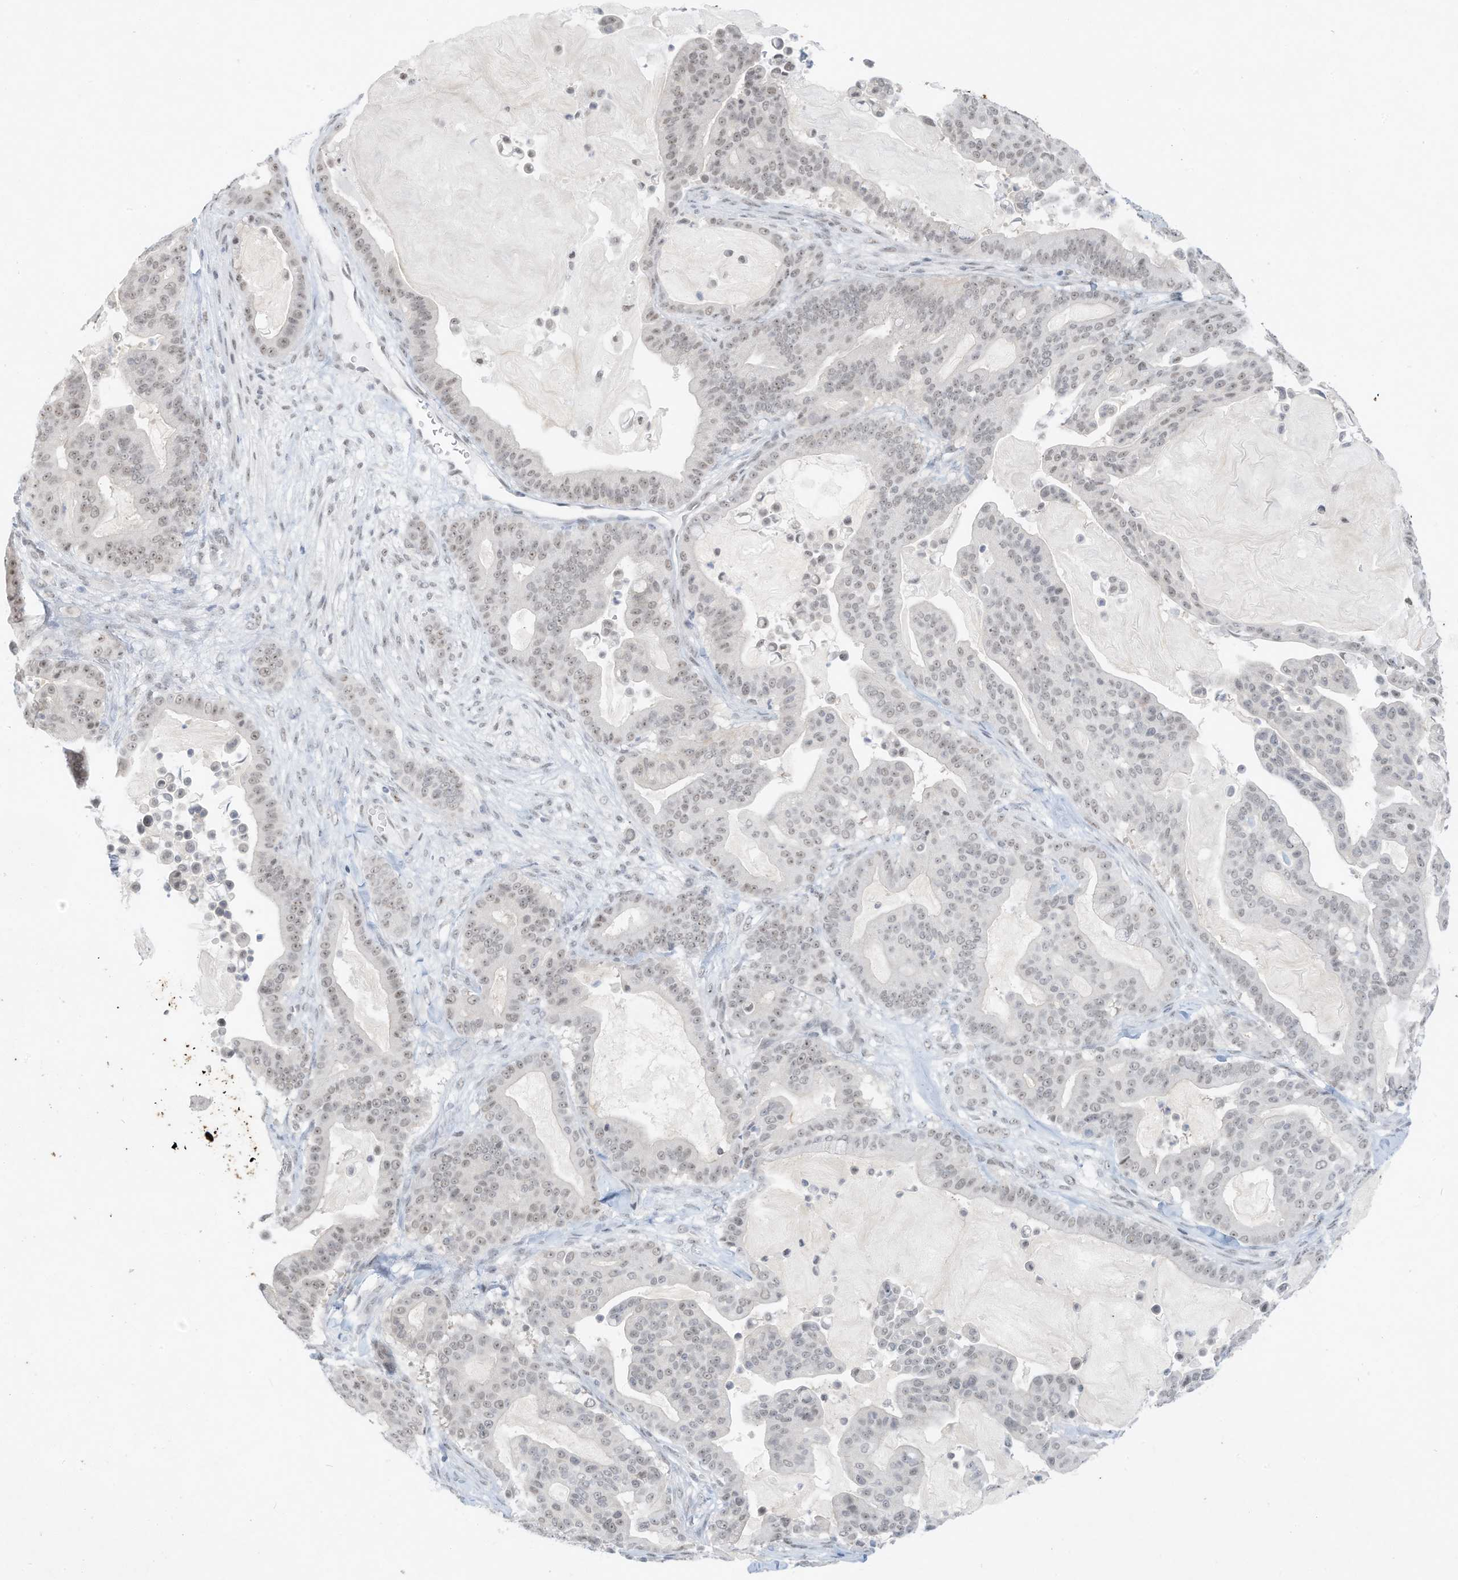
{"staining": {"intensity": "weak", "quantity": "25%-75%", "location": "nuclear"}, "tissue": "pancreatic cancer", "cell_type": "Tumor cells", "image_type": "cancer", "snomed": [{"axis": "morphology", "description": "Adenocarcinoma, NOS"}, {"axis": "topography", "description": "Pancreas"}], "caption": "Human pancreatic cancer (adenocarcinoma) stained with a brown dye exhibits weak nuclear positive positivity in approximately 25%-75% of tumor cells.", "gene": "PGC", "patient": {"sex": "male", "age": 63}}